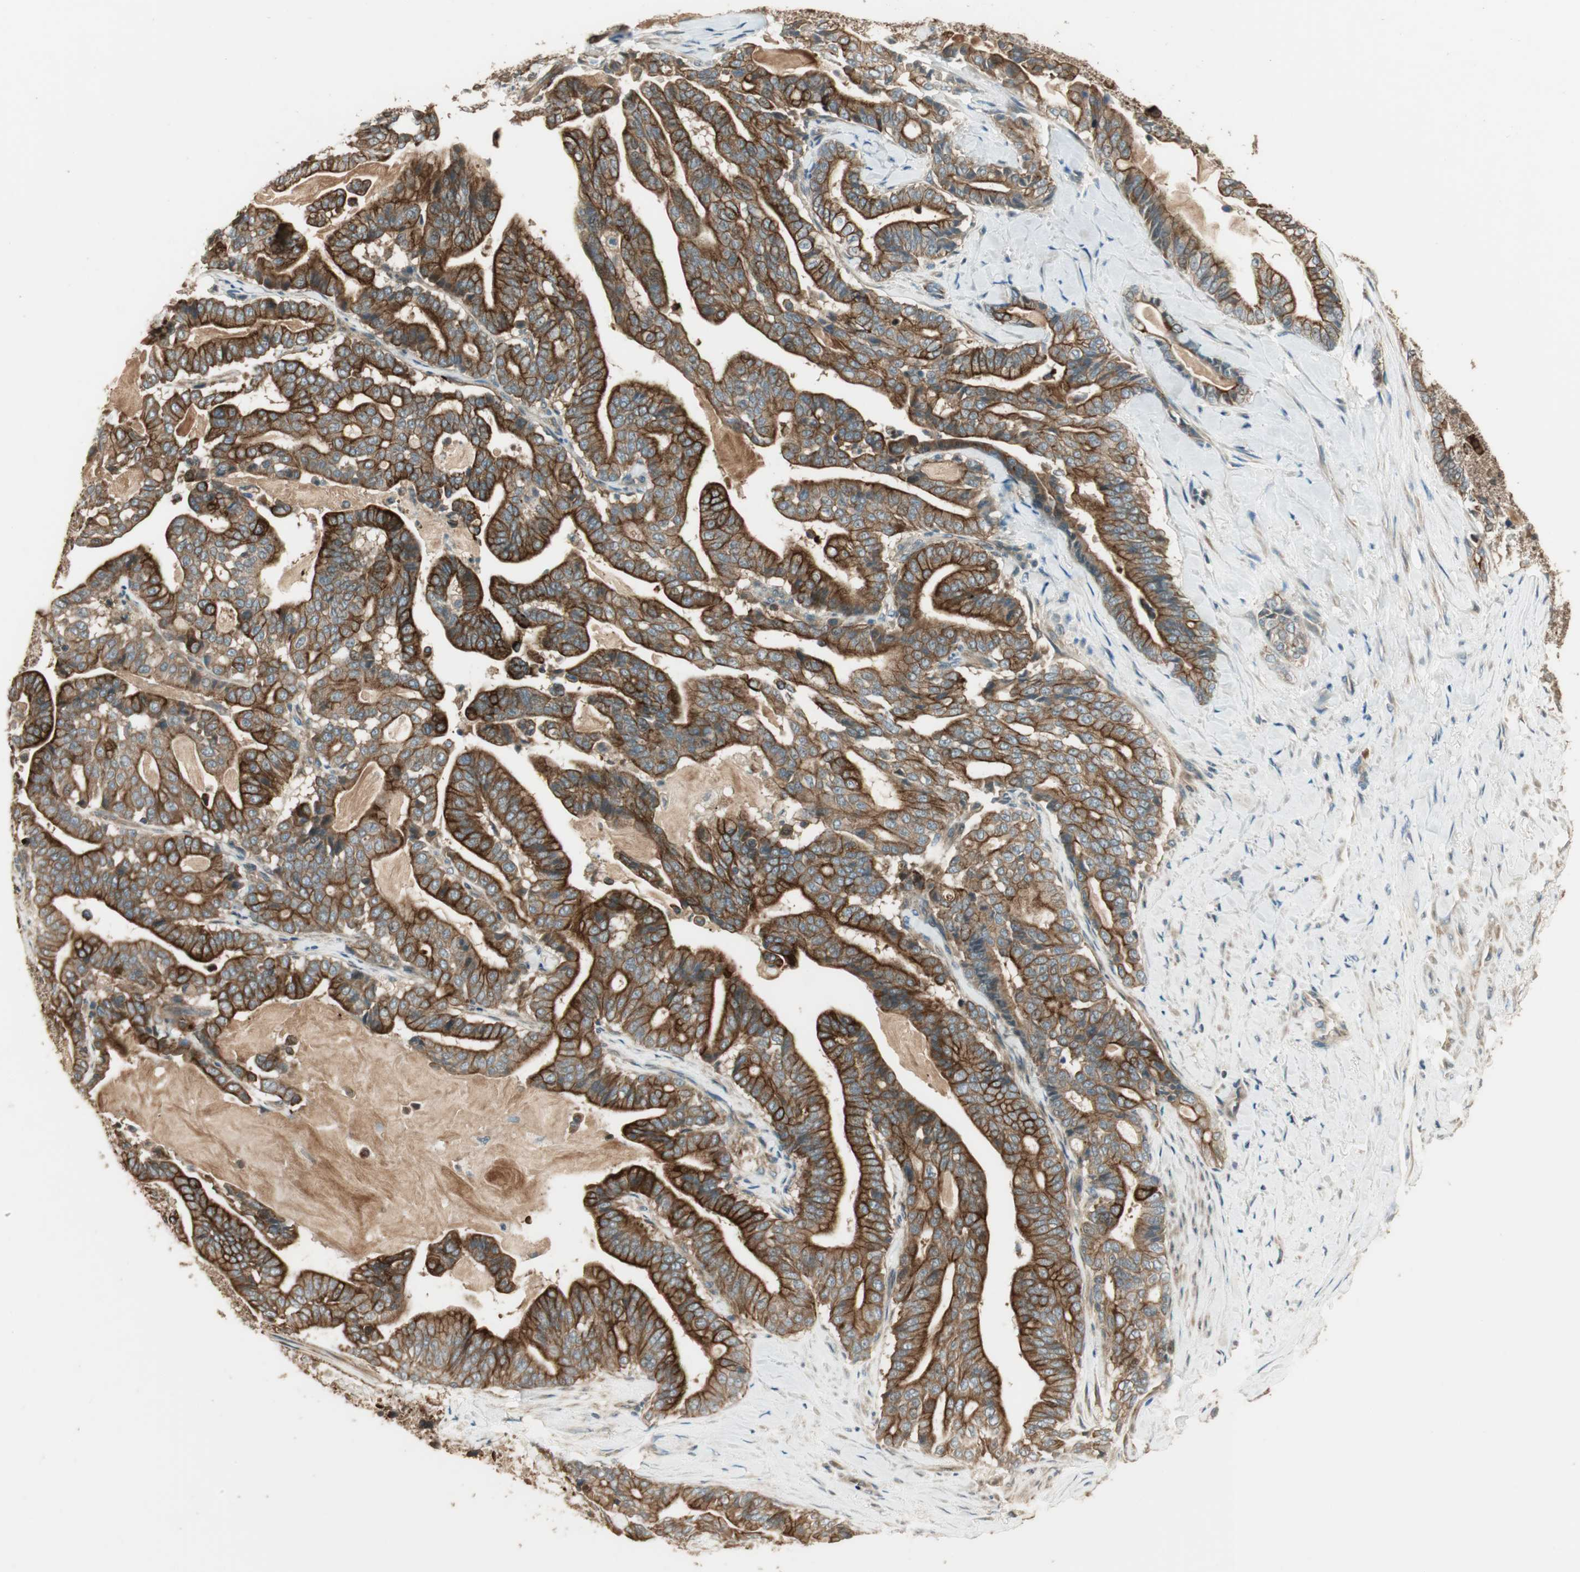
{"staining": {"intensity": "strong", "quantity": ">75%", "location": "cytoplasmic/membranous"}, "tissue": "pancreatic cancer", "cell_type": "Tumor cells", "image_type": "cancer", "snomed": [{"axis": "morphology", "description": "Adenocarcinoma, NOS"}, {"axis": "topography", "description": "Pancreas"}], "caption": "Human pancreatic adenocarcinoma stained with a protein marker shows strong staining in tumor cells.", "gene": "PFDN5", "patient": {"sex": "male", "age": 63}}